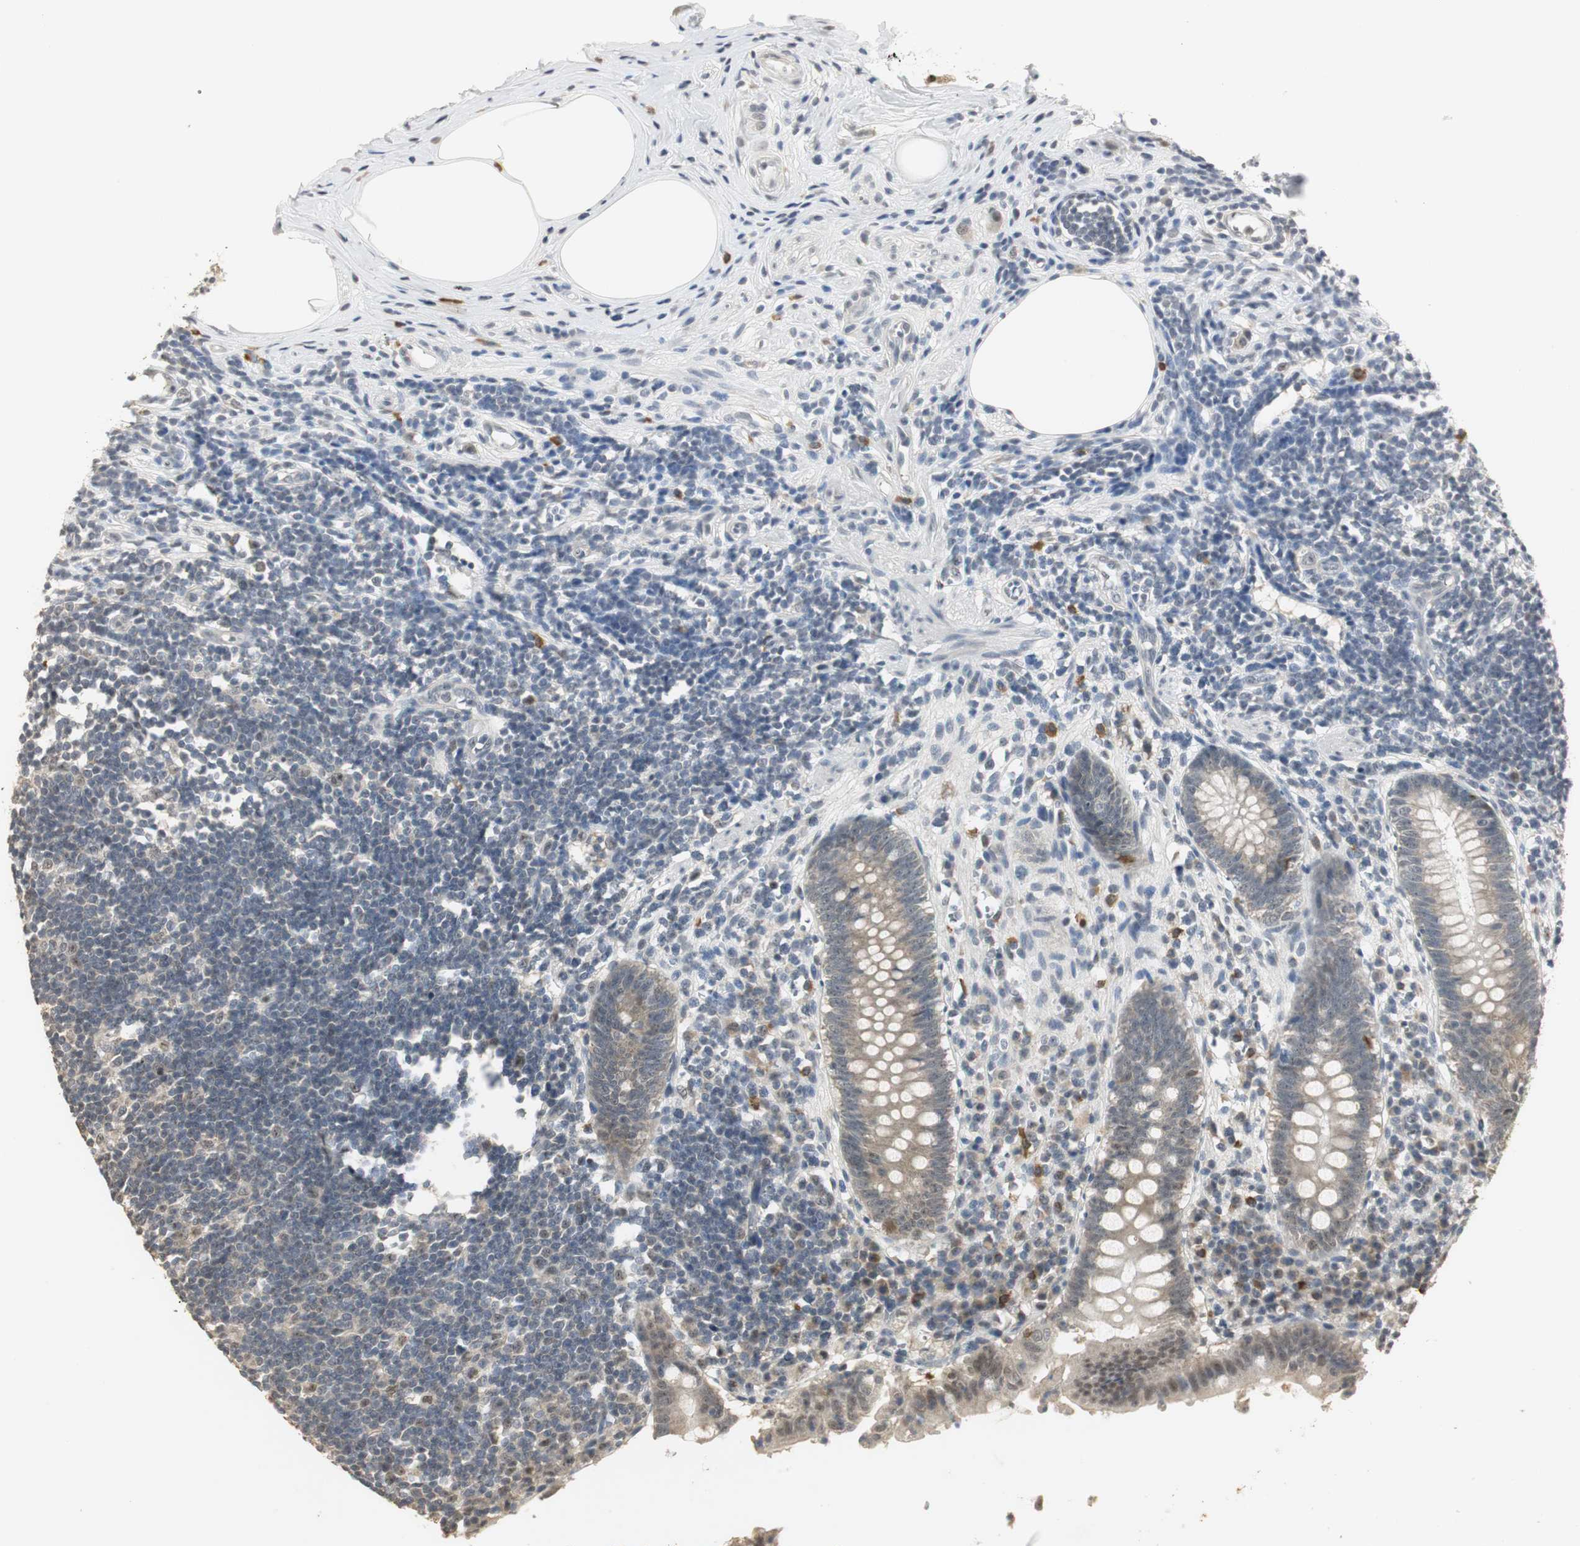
{"staining": {"intensity": "weak", "quantity": ">75%", "location": "cytoplasmic/membranous"}, "tissue": "appendix", "cell_type": "Glandular cells", "image_type": "normal", "snomed": [{"axis": "morphology", "description": "Normal tissue, NOS"}, {"axis": "topography", "description": "Appendix"}], "caption": "Glandular cells display weak cytoplasmic/membranous positivity in about >75% of cells in unremarkable appendix. Using DAB (brown) and hematoxylin (blue) stains, captured at high magnification using brightfield microscopy.", "gene": "ELOA", "patient": {"sex": "female", "age": 50}}